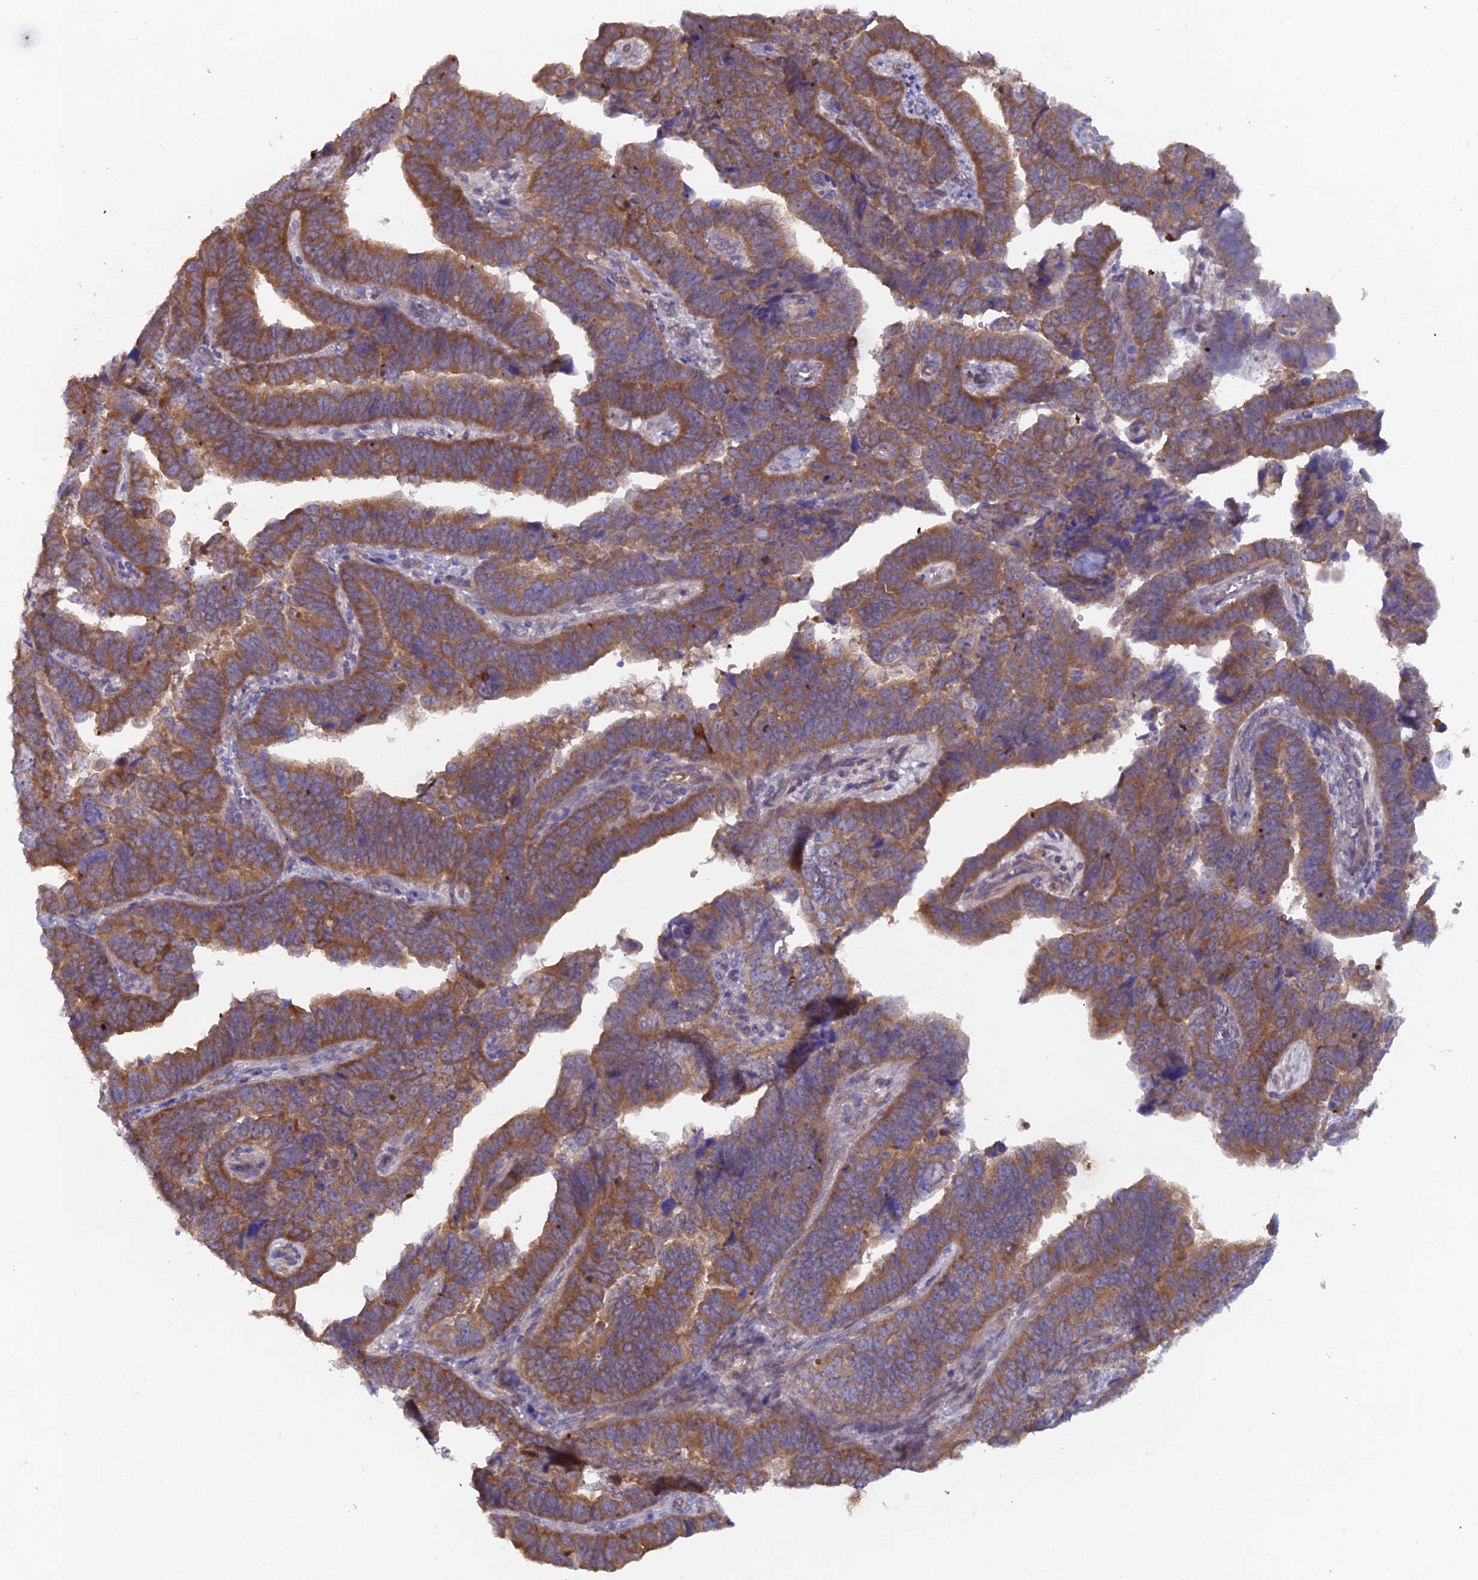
{"staining": {"intensity": "moderate", "quantity": ">75%", "location": "cytoplasmic/membranous"}, "tissue": "endometrial cancer", "cell_type": "Tumor cells", "image_type": "cancer", "snomed": [{"axis": "morphology", "description": "Adenocarcinoma, NOS"}, {"axis": "topography", "description": "Endometrium"}], "caption": "An image of adenocarcinoma (endometrial) stained for a protein displays moderate cytoplasmic/membranous brown staining in tumor cells.", "gene": "FZR1", "patient": {"sex": "female", "age": 75}}